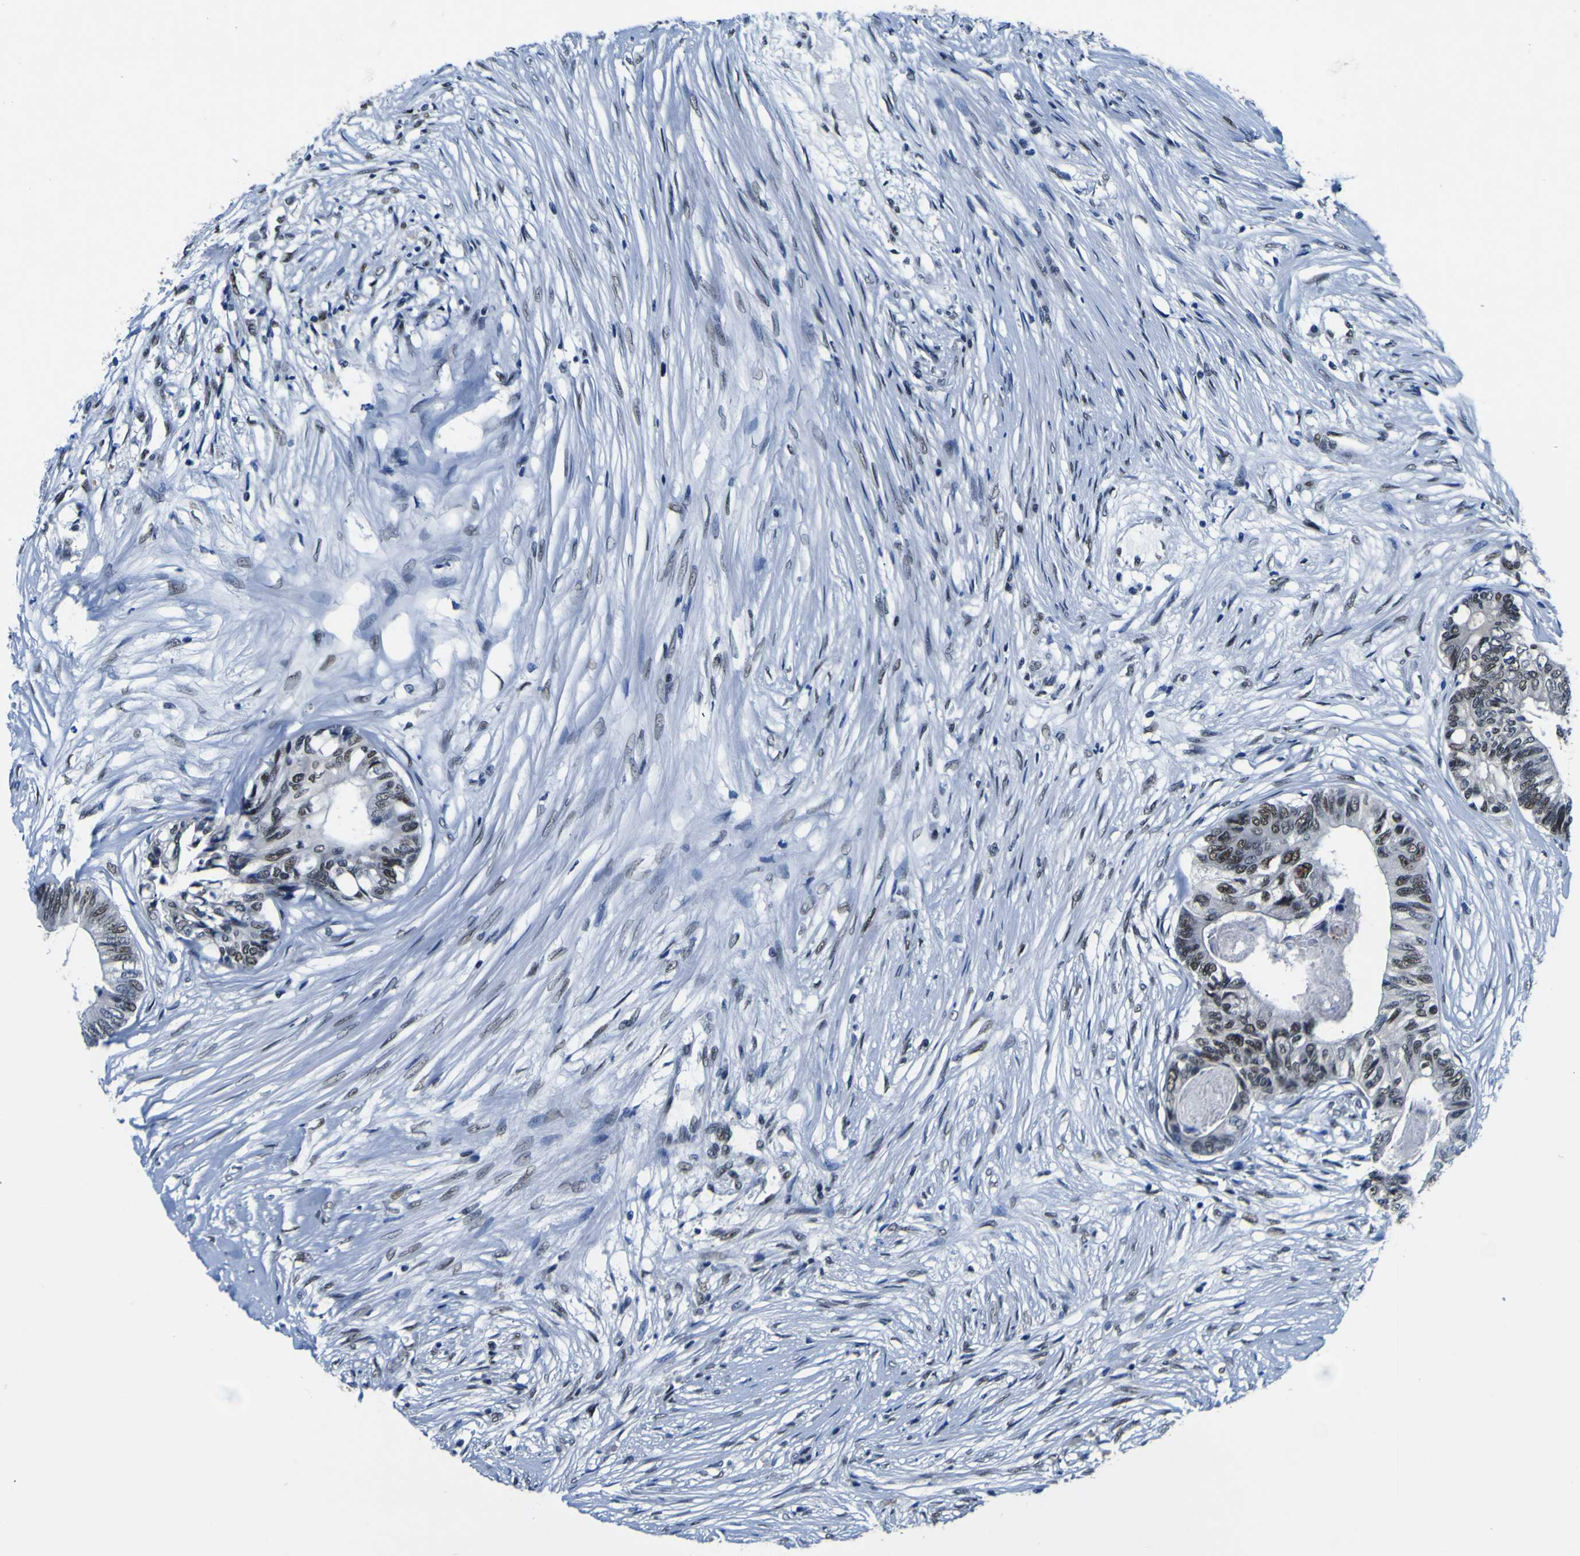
{"staining": {"intensity": "moderate", "quantity": ">75%", "location": "nuclear"}, "tissue": "colorectal cancer", "cell_type": "Tumor cells", "image_type": "cancer", "snomed": [{"axis": "morphology", "description": "Adenocarcinoma, NOS"}, {"axis": "topography", "description": "Rectum"}], "caption": "Immunohistochemistry (IHC) staining of colorectal cancer (adenocarcinoma), which demonstrates medium levels of moderate nuclear positivity in about >75% of tumor cells indicating moderate nuclear protein positivity. The staining was performed using DAB (3,3'-diaminobenzidine) (brown) for protein detection and nuclei were counterstained in hematoxylin (blue).", "gene": "CUL4B", "patient": {"sex": "male", "age": 63}}